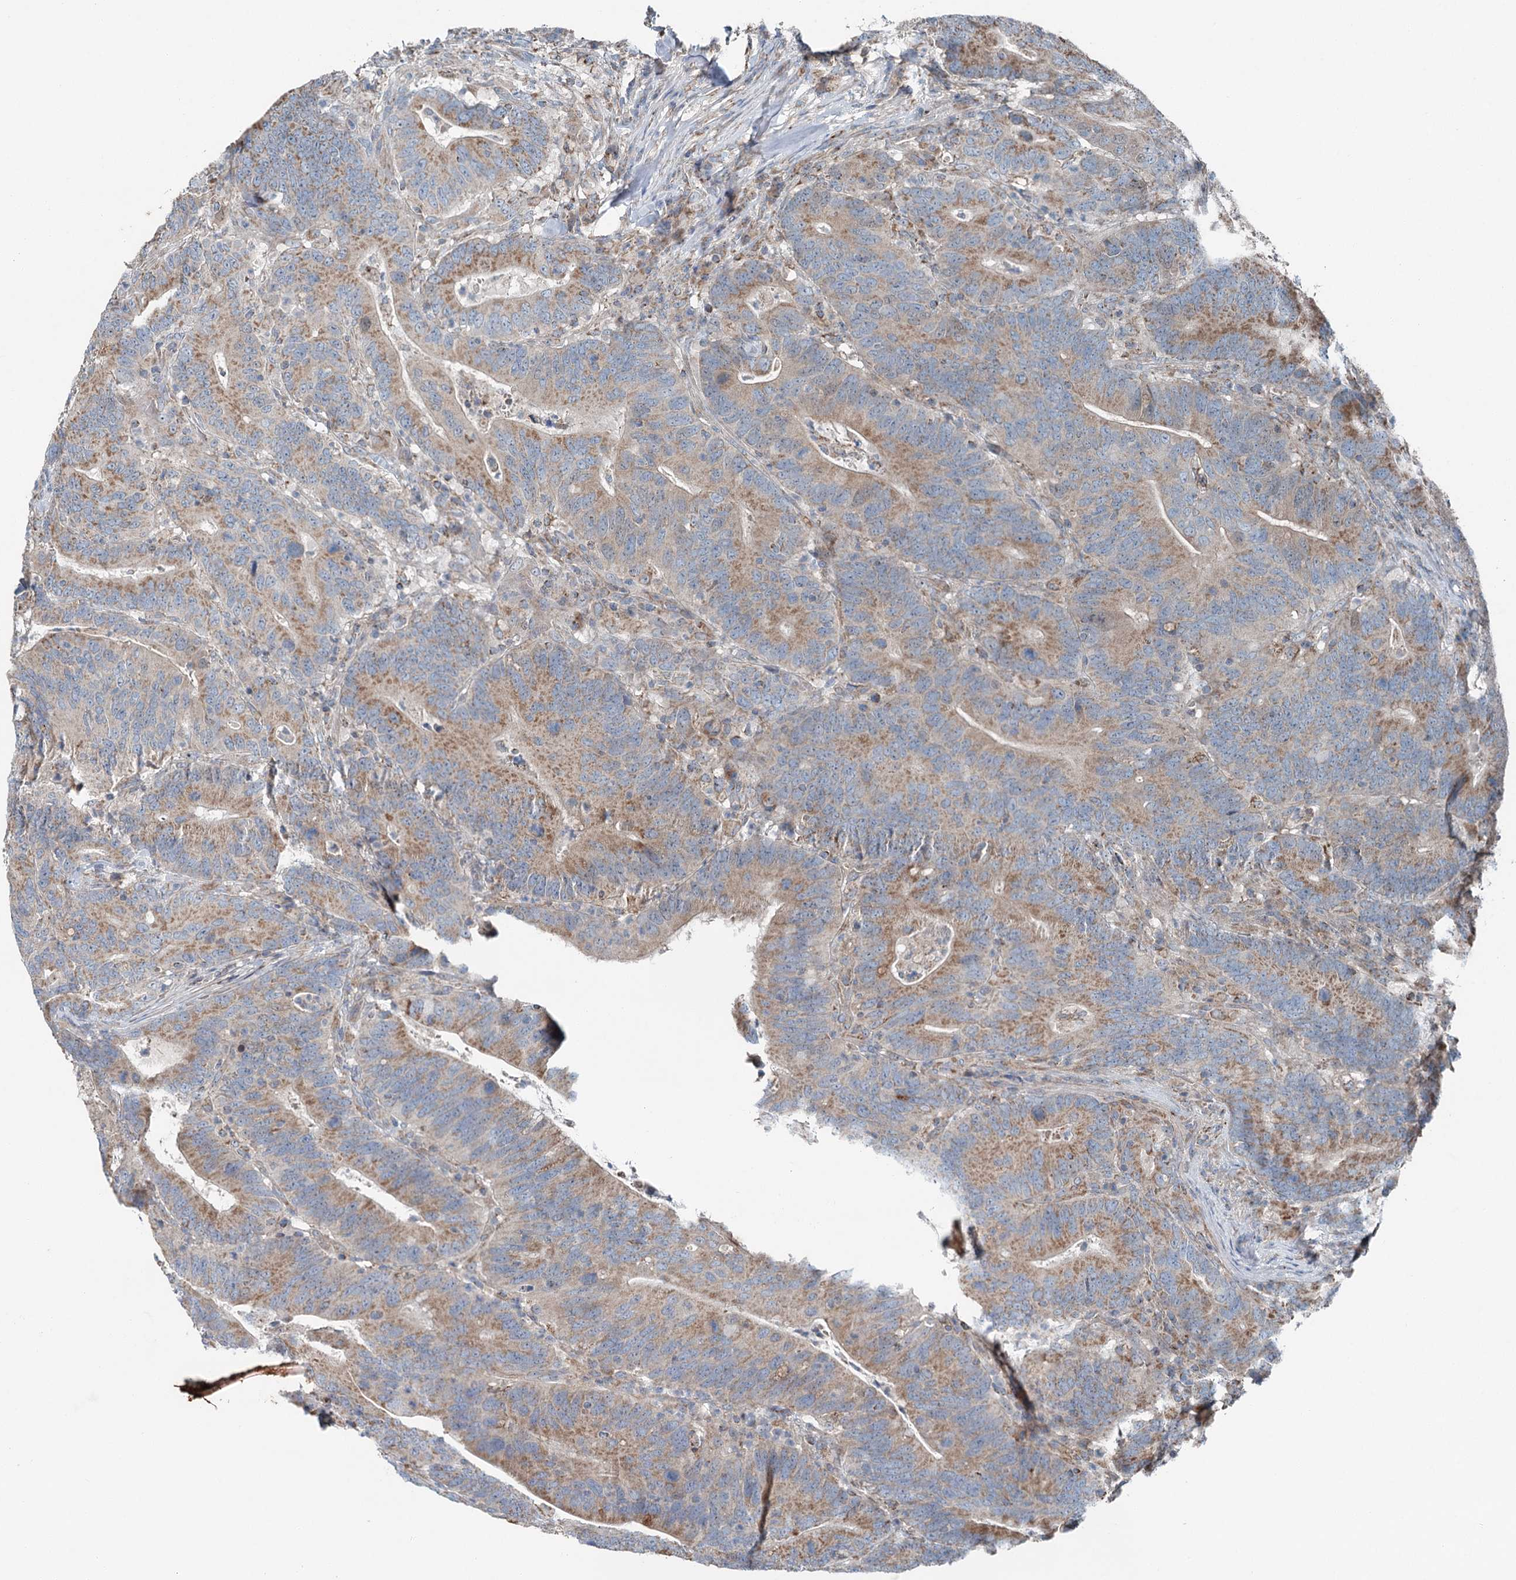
{"staining": {"intensity": "moderate", "quantity": ">75%", "location": "cytoplasmic/membranous"}, "tissue": "colorectal cancer", "cell_type": "Tumor cells", "image_type": "cancer", "snomed": [{"axis": "morphology", "description": "Adenocarcinoma, NOS"}, {"axis": "topography", "description": "Colon"}], "caption": "DAB (3,3'-diaminobenzidine) immunohistochemical staining of human colorectal cancer shows moderate cytoplasmic/membranous protein staining in about >75% of tumor cells. (DAB (3,3'-diaminobenzidine) IHC, brown staining for protein, blue staining for nuclei).", "gene": "CHCHD5", "patient": {"sex": "female", "age": 66}}